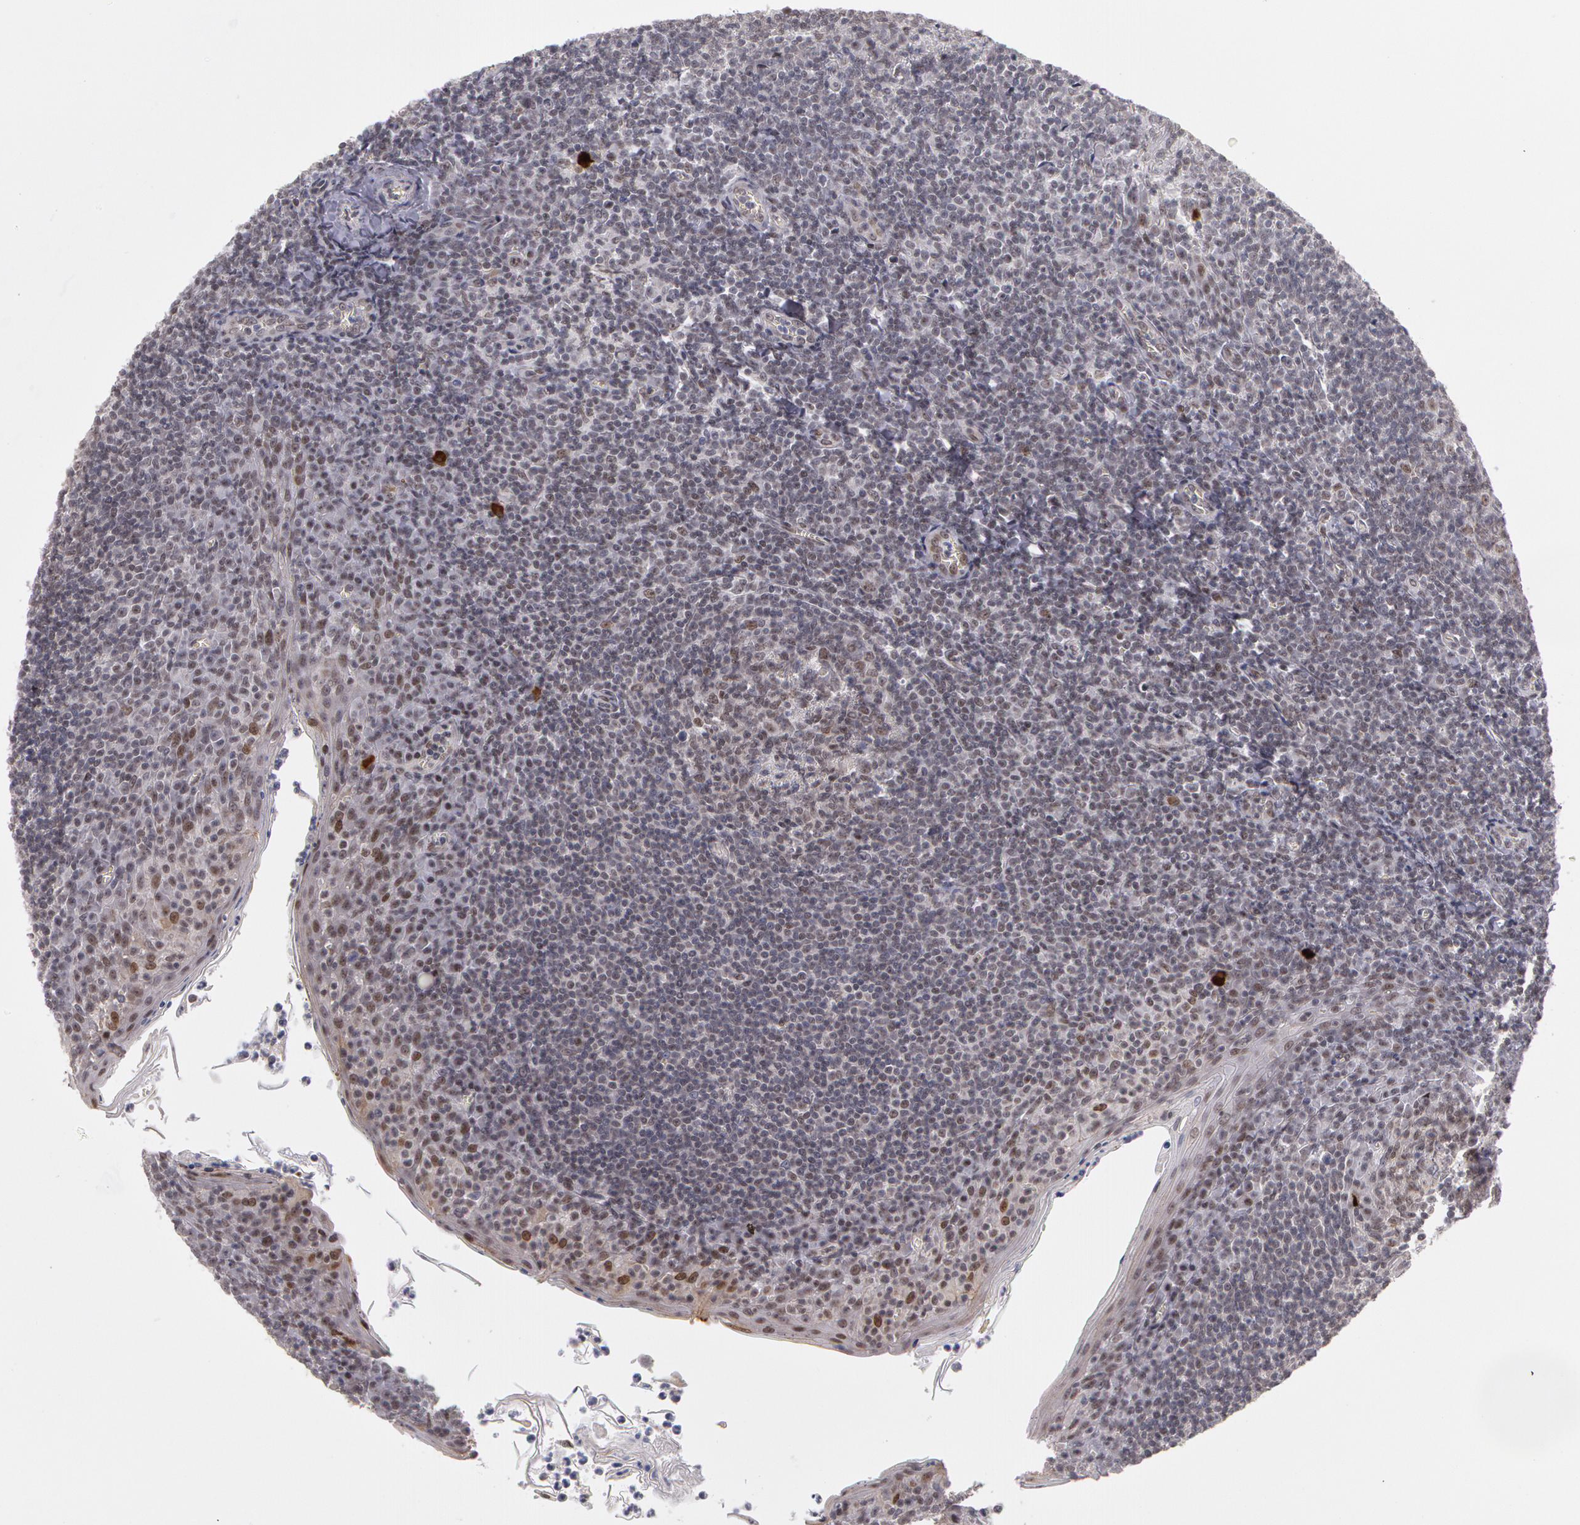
{"staining": {"intensity": "negative", "quantity": "none", "location": "none"}, "tissue": "tonsil", "cell_type": "Germinal center cells", "image_type": "normal", "snomed": [{"axis": "morphology", "description": "Normal tissue, NOS"}, {"axis": "topography", "description": "Tonsil"}], "caption": "Immunohistochemistry (IHC) of unremarkable tonsil demonstrates no expression in germinal center cells.", "gene": "PRICKLE1", "patient": {"sex": "male", "age": 31}}